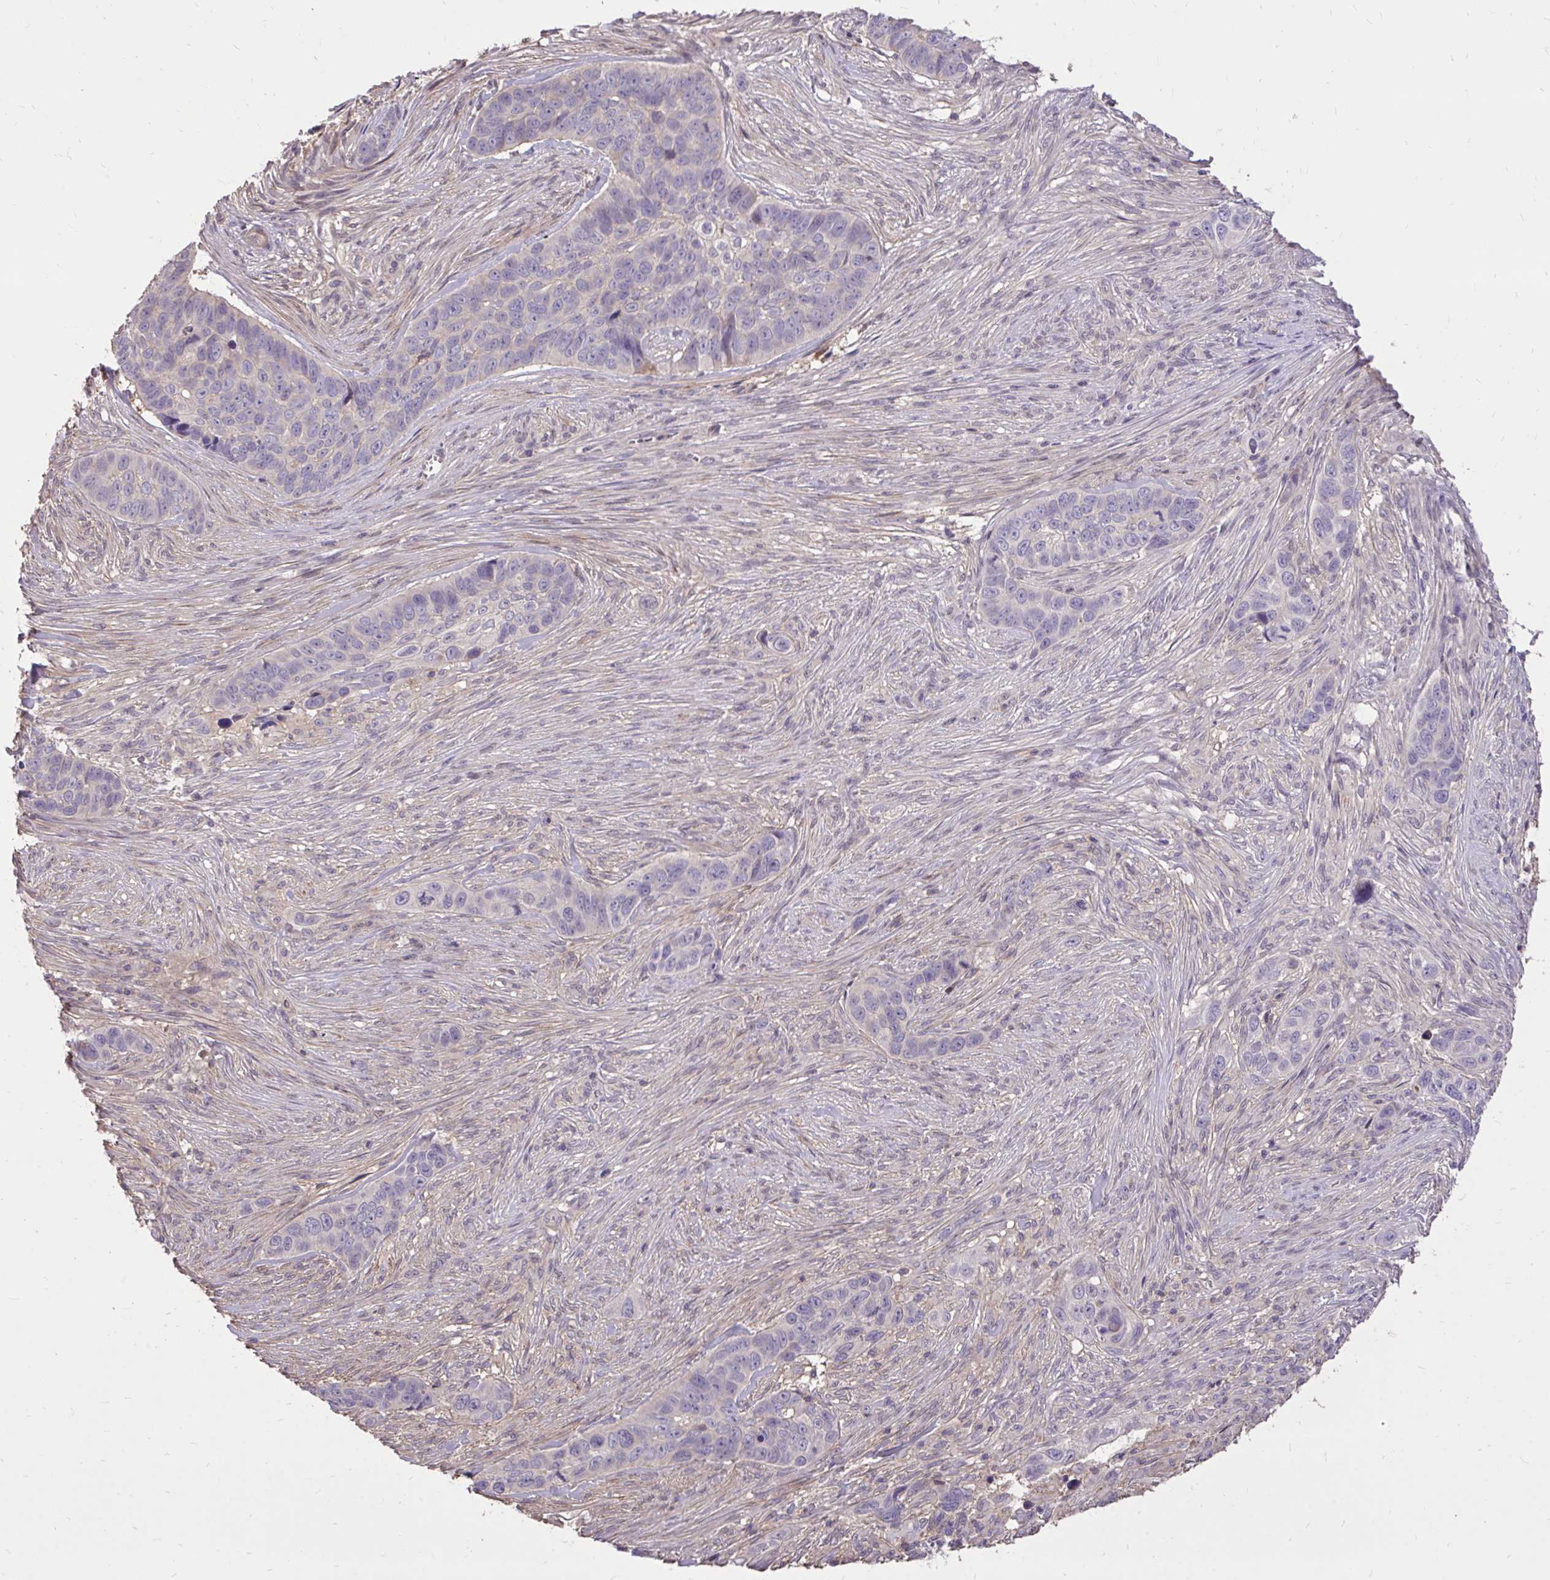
{"staining": {"intensity": "negative", "quantity": "none", "location": "none"}, "tissue": "skin cancer", "cell_type": "Tumor cells", "image_type": "cancer", "snomed": [{"axis": "morphology", "description": "Basal cell carcinoma"}, {"axis": "topography", "description": "Skin"}], "caption": "Tumor cells show no significant expression in skin cancer.", "gene": "IGFL2", "patient": {"sex": "female", "age": 82}}